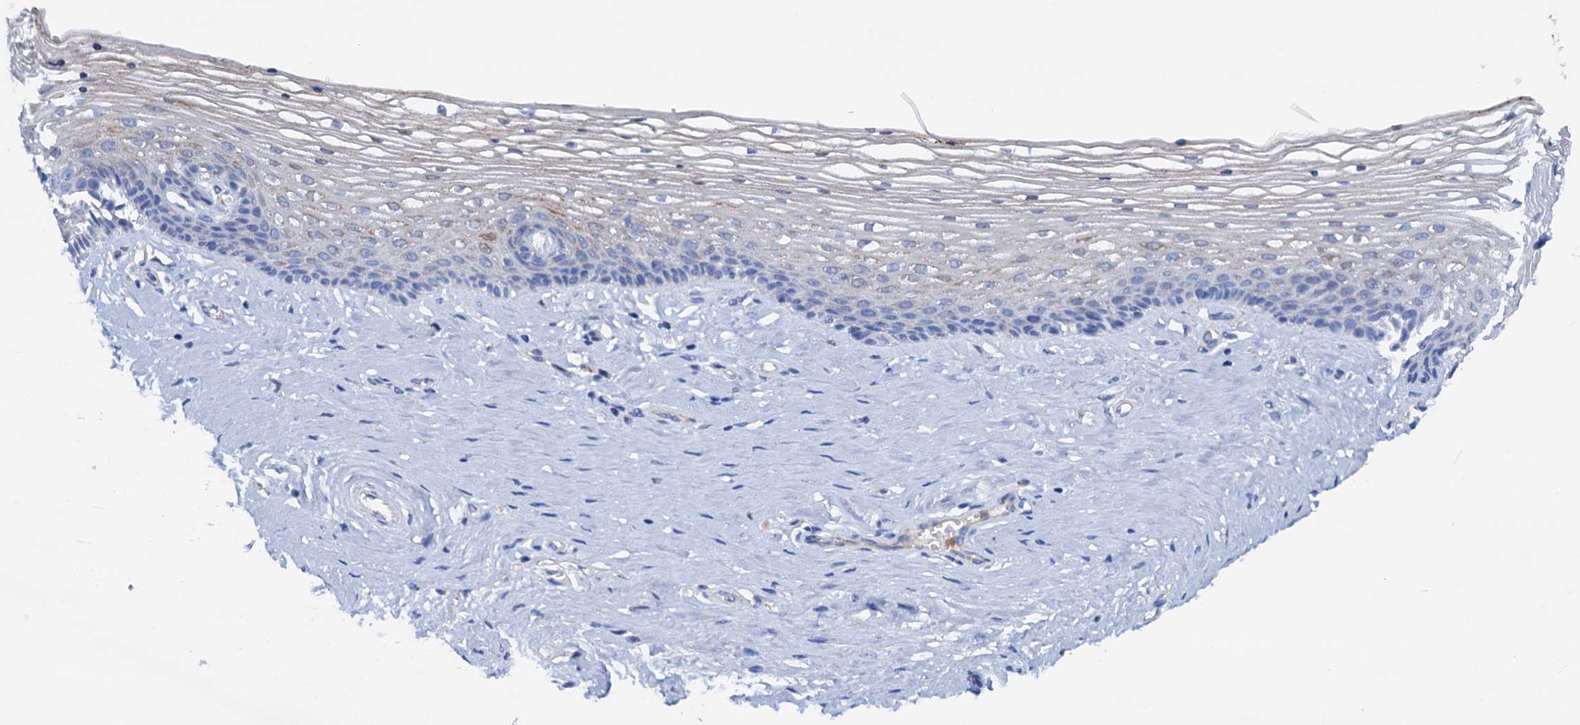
{"staining": {"intensity": "weak", "quantity": "25%-75%", "location": "cytoplasmic/membranous"}, "tissue": "vagina", "cell_type": "Squamous epithelial cells", "image_type": "normal", "snomed": [{"axis": "morphology", "description": "Normal tissue, NOS"}, {"axis": "topography", "description": "Vagina"}], "caption": "DAB immunohistochemical staining of normal vagina reveals weak cytoplasmic/membranous protein staining in approximately 25%-75% of squamous epithelial cells. (IHC, brightfield microscopy, high magnification).", "gene": "RASSF9", "patient": {"sex": "female", "age": 46}}